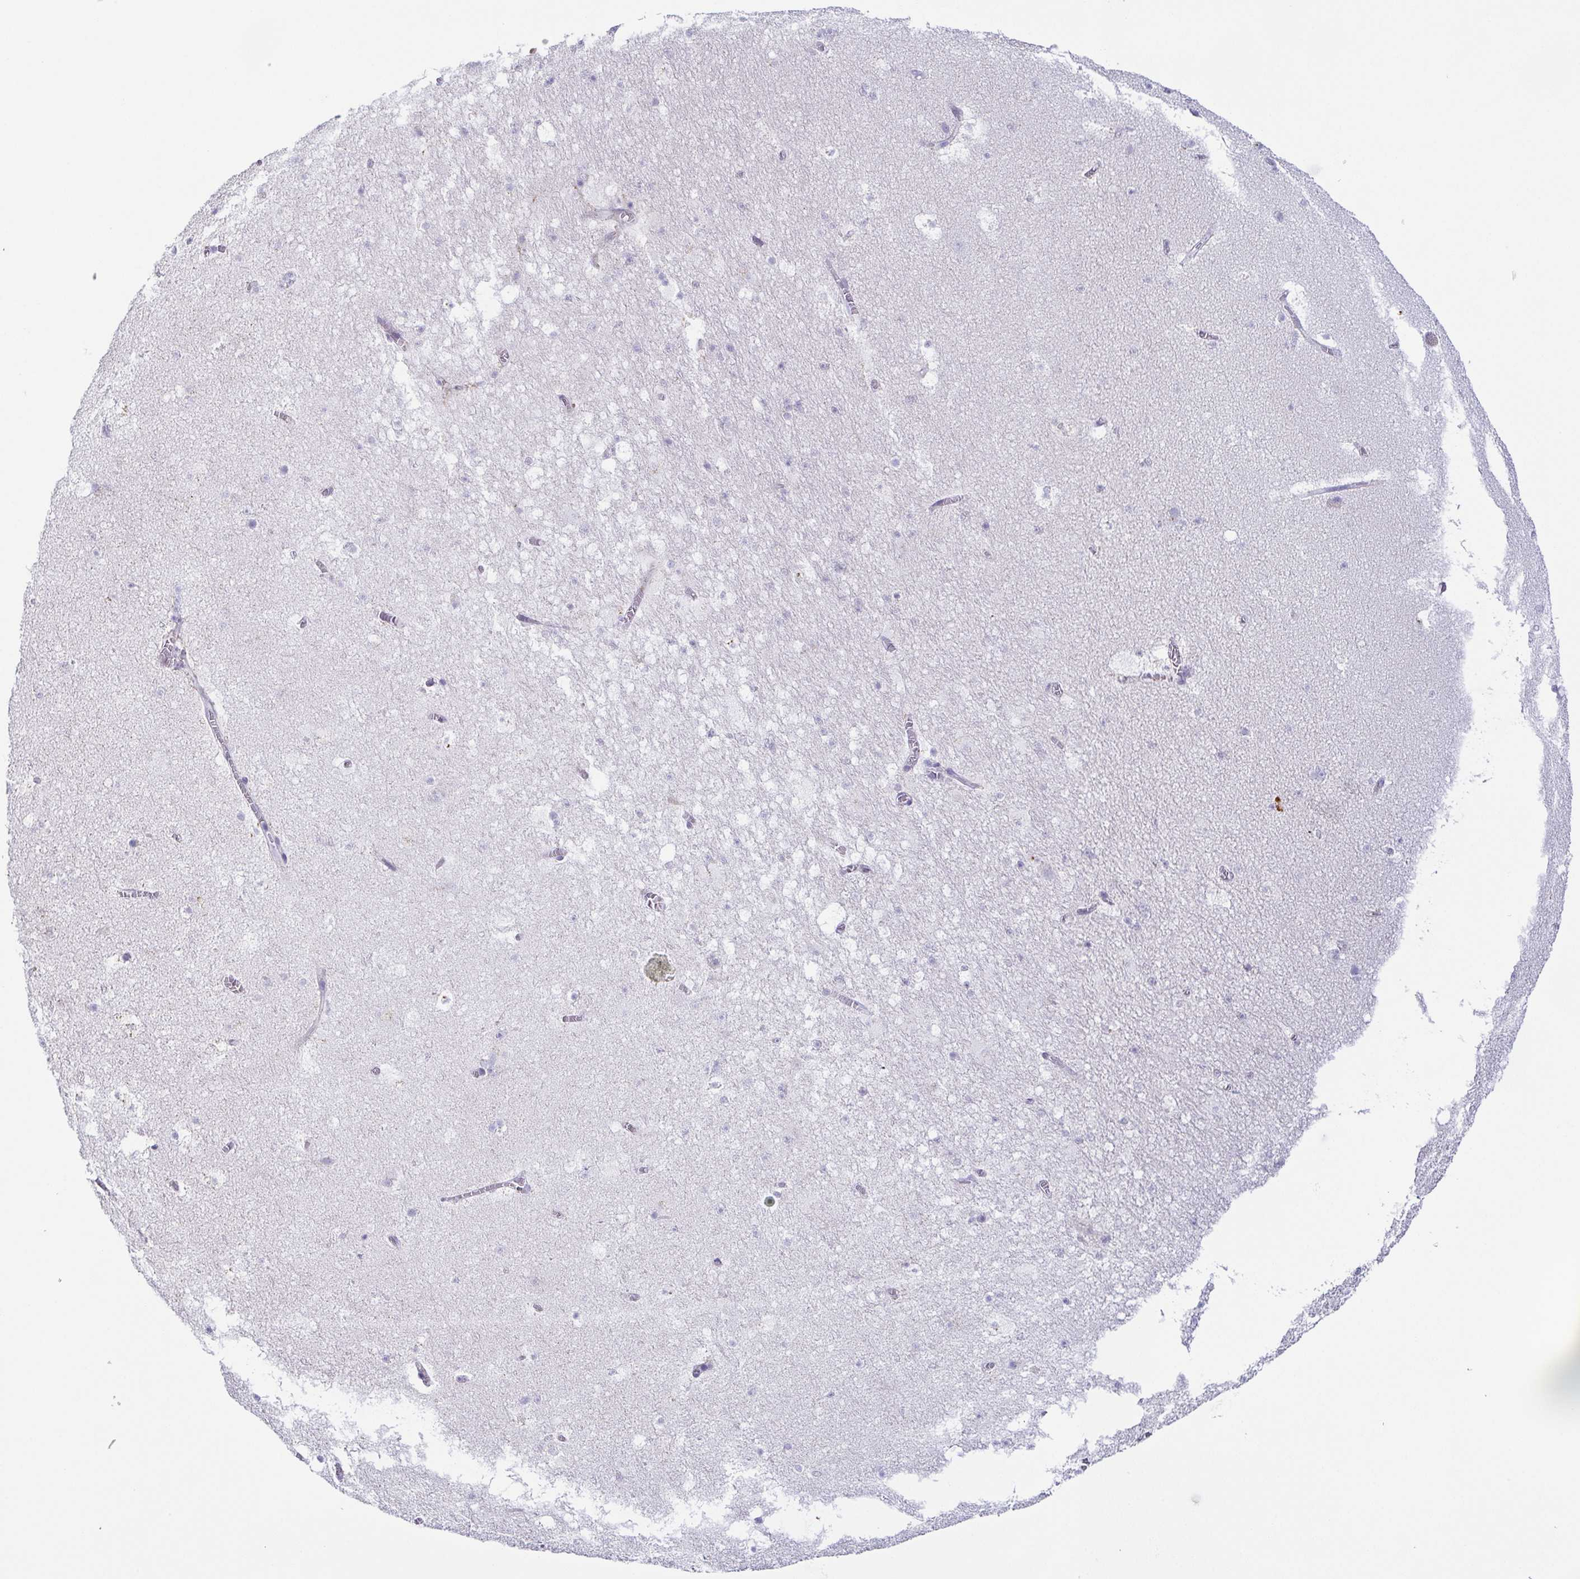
{"staining": {"intensity": "negative", "quantity": "none", "location": "none"}, "tissue": "hippocampus", "cell_type": "Glial cells", "image_type": "normal", "snomed": [{"axis": "morphology", "description": "Normal tissue, NOS"}, {"axis": "topography", "description": "Hippocampus"}], "caption": "This is an immunohistochemistry micrograph of normal hippocampus. There is no staining in glial cells.", "gene": "LDLRAD1", "patient": {"sex": "female", "age": 42}}